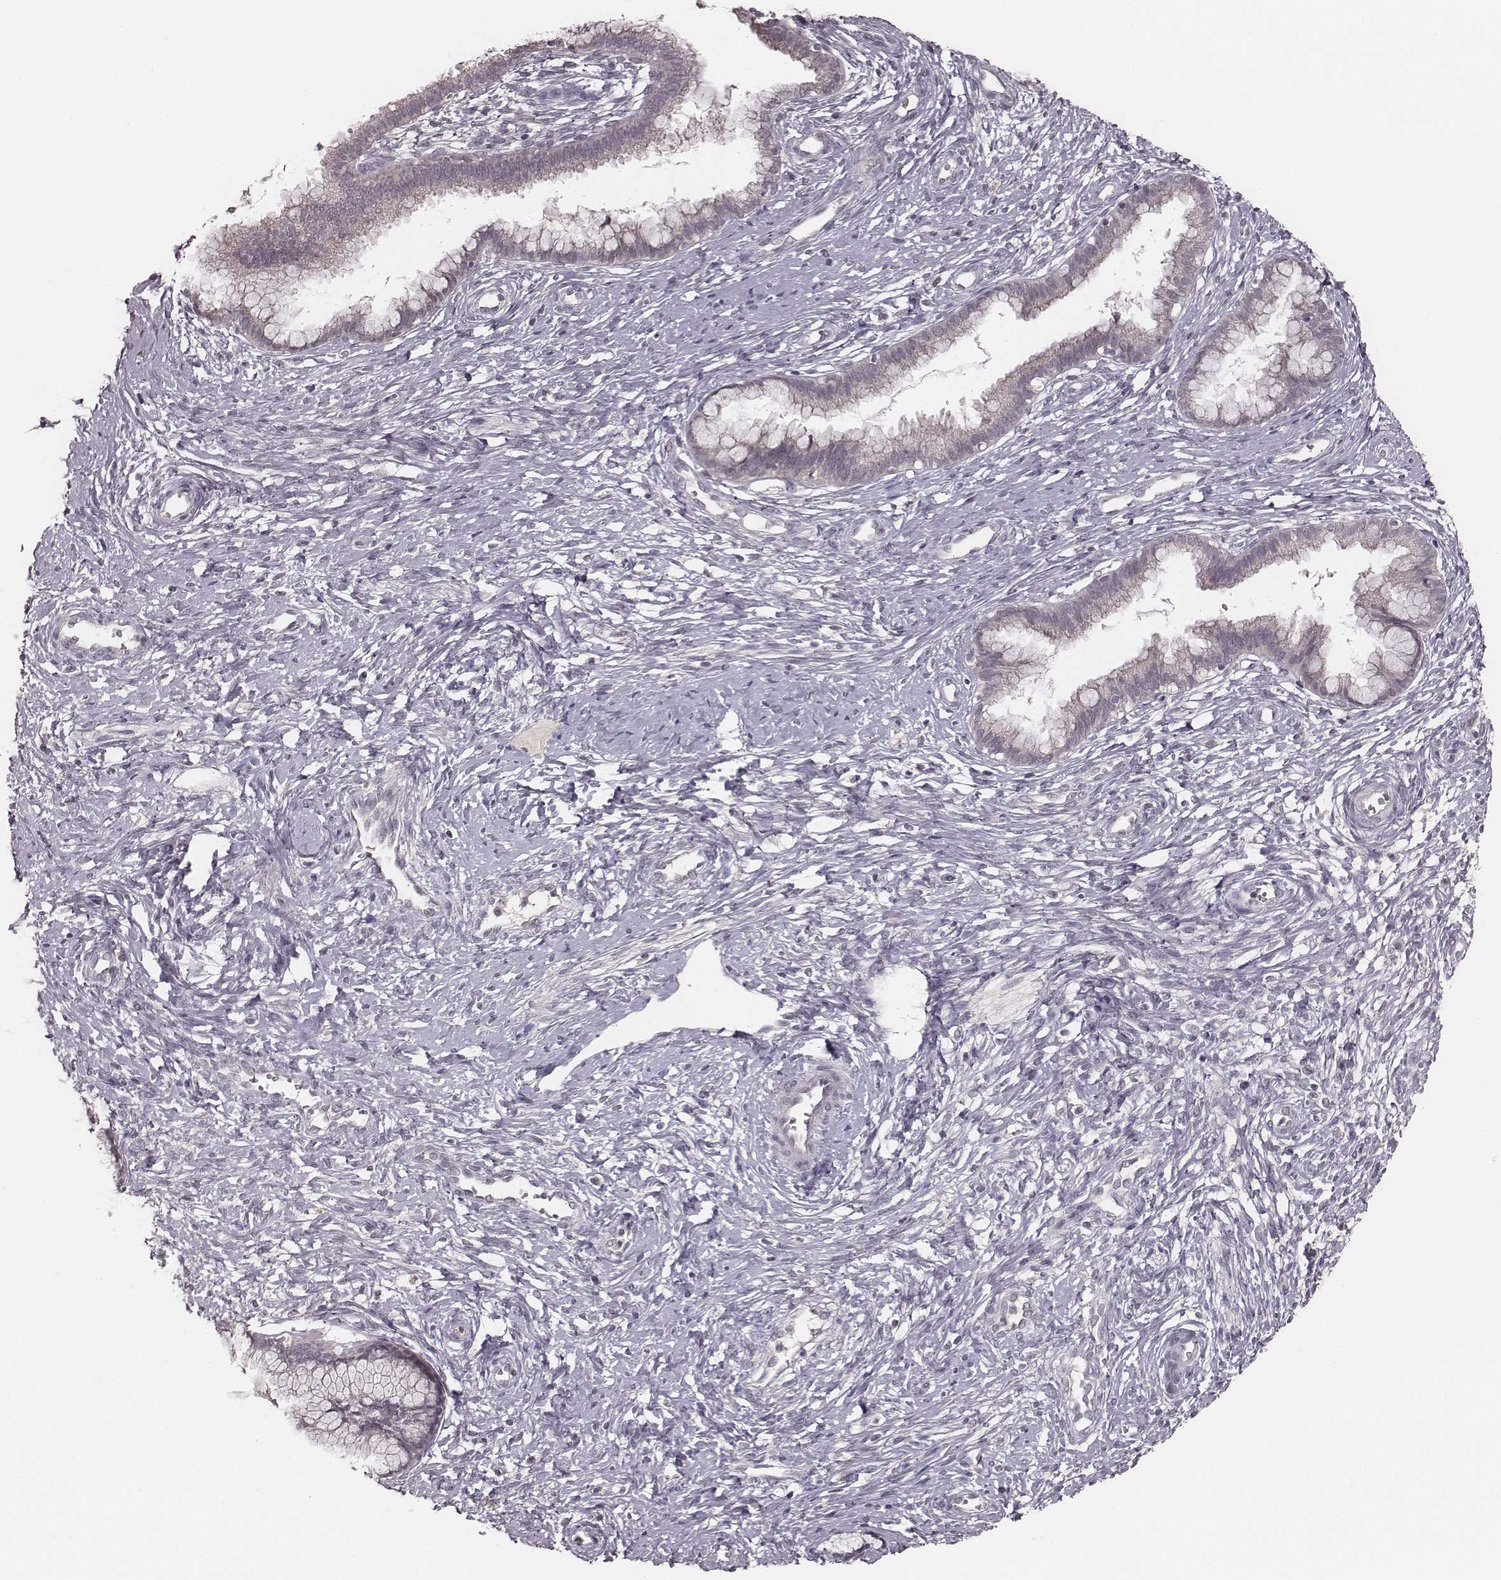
{"staining": {"intensity": "negative", "quantity": "none", "location": "none"}, "tissue": "cervical cancer", "cell_type": "Tumor cells", "image_type": "cancer", "snomed": [{"axis": "morphology", "description": "Squamous cell carcinoma, NOS"}, {"axis": "topography", "description": "Cervix"}], "caption": "Immunohistochemistry image of cervical cancer stained for a protein (brown), which reveals no expression in tumor cells. (DAB immunohistochemistry (IHC) with hematoxylin counter stain).", "gene": "LY6K", "patient": {"sex": "female", "age": 32}}